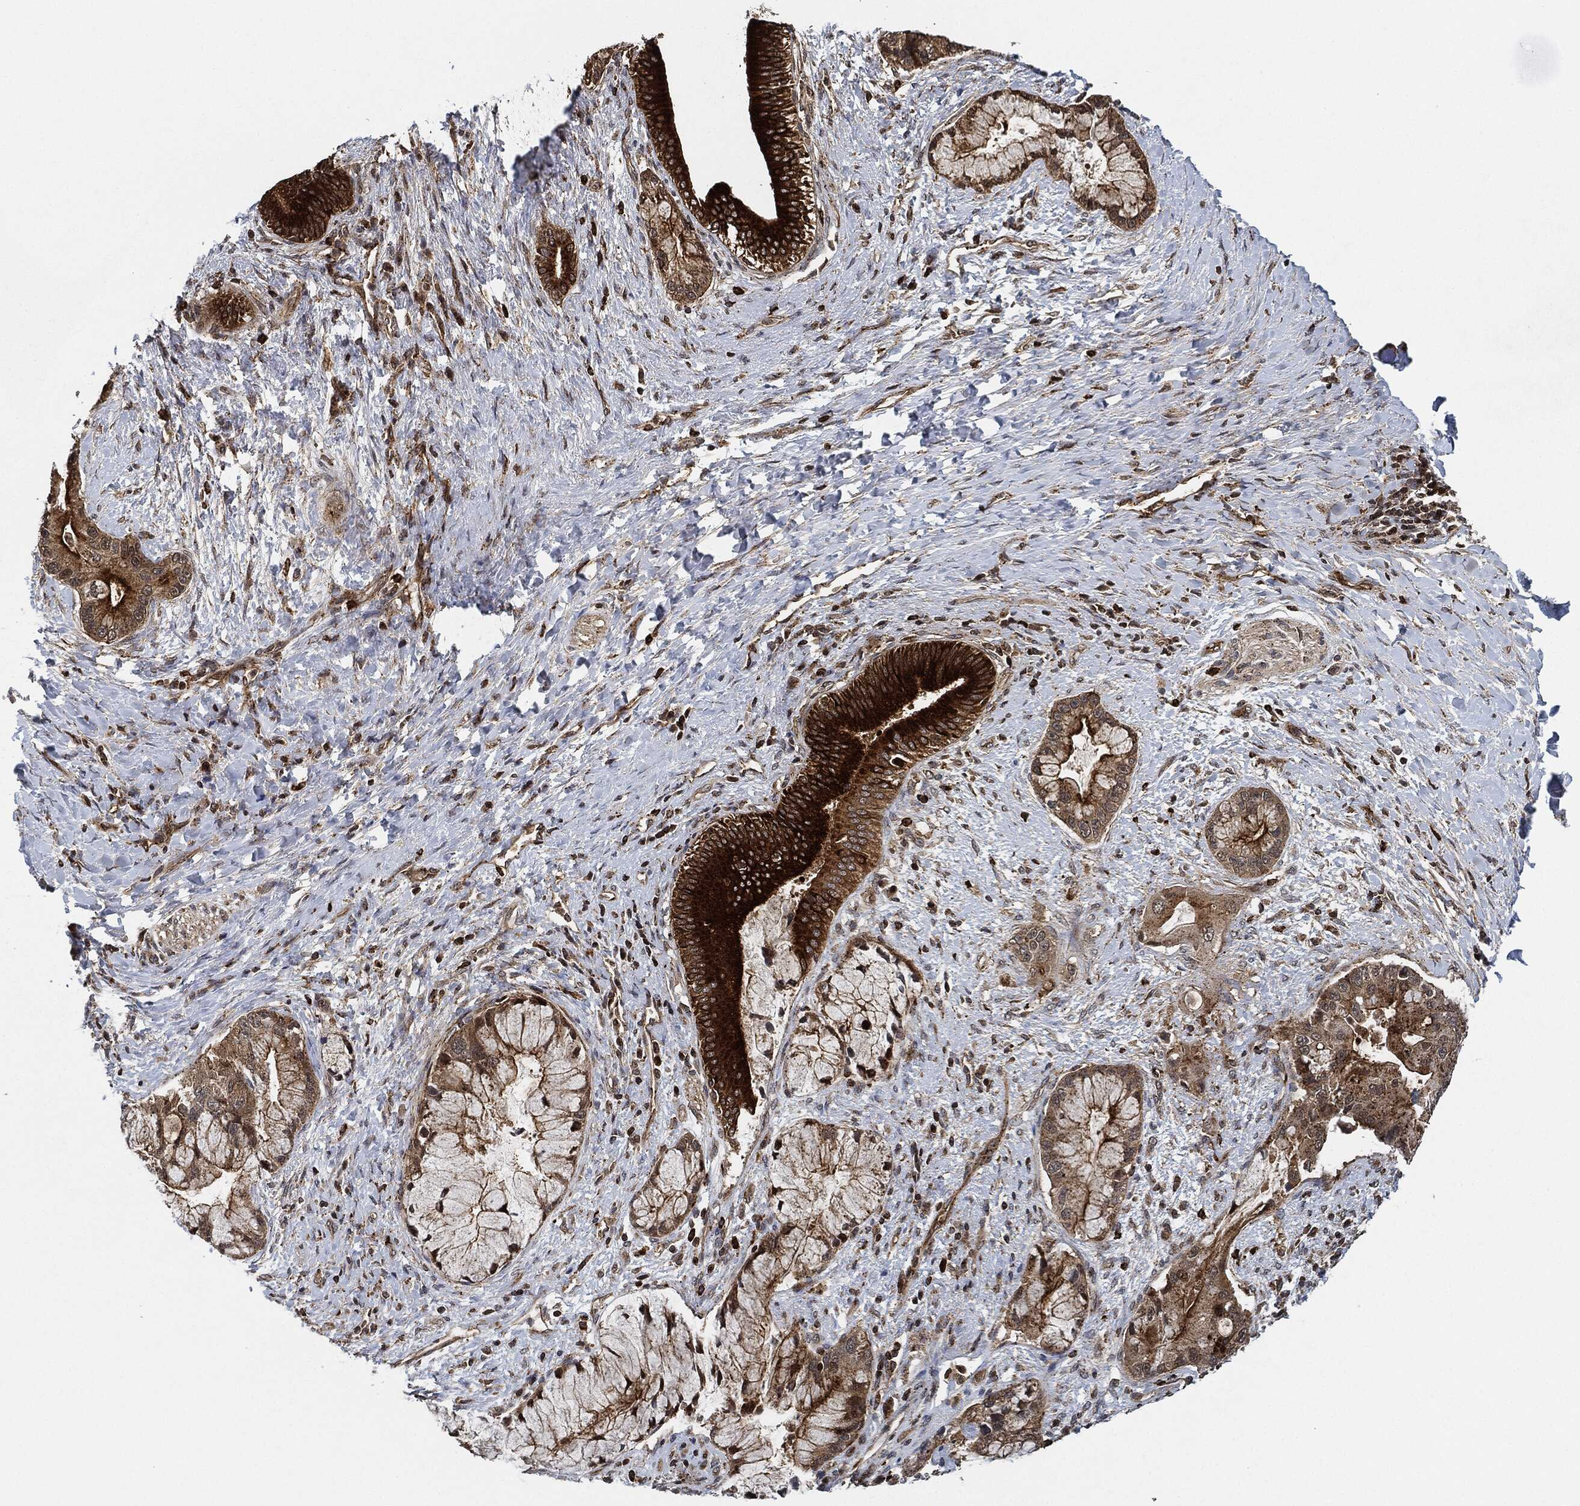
{"staining": {"intensity": "strong", "quantity": "25%-75%", "location": "cytoplasmic/membranous"}, "tissue": "liver cancer", "cell_type": "Tumor cells", "image_type": "cancer", "snomed": [{"axis": "morphology", "description": "Normal tissue, NOS"}, {"axis": "morphology", "description": "Cholangiocarcinoma"}, {"axis": "topography", "description": "Liver"}, {"axis": "topography", "description": "Peripheral nerve tissue"}], "caption": "A brown stain highlights strong cytoplasmic/membranous positivity of a protein in liver cholangiocarcinoma tumor cells.", "gene": "MAP3K3", "patient": {"sex": "male", "age": 50}}